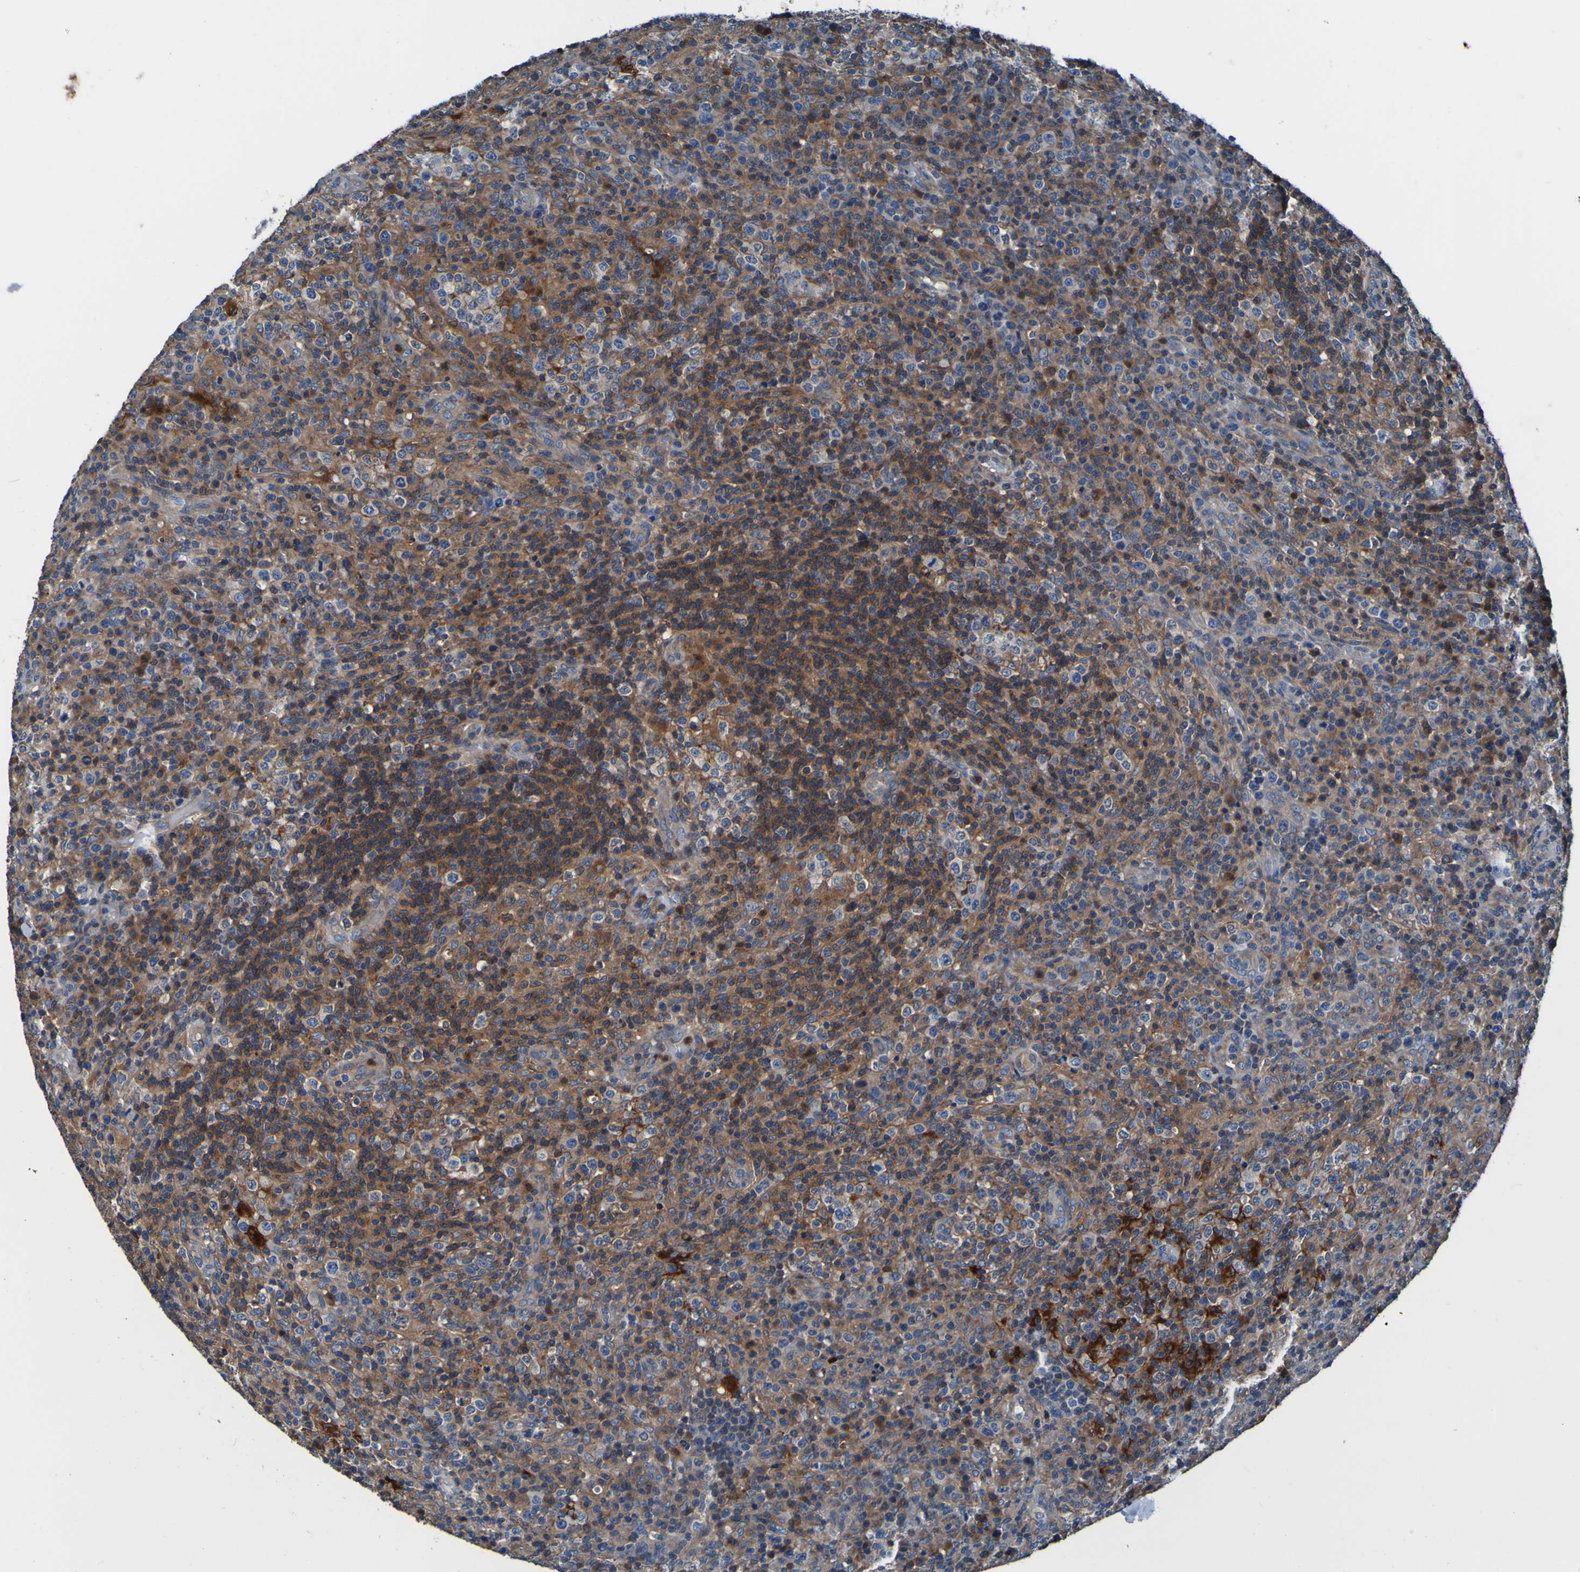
{"staining": {"intensity": "moderate", "quantity": ">75%", "location": "cytoplasmic/membranous"}, "tissue": "lymphoma", "cell_type": "Tumor cells", "image_type": "cancer", "snomed": [{"axis": "morphology", "description": "Malignant lymphoma, non-Hodgkin's type, High grade"}, {"axis": "topography", "description": "Lymph node"}], "caption": "DAB immunohistochemical staining of human high-grade malignant lymphoma, non-Hodgkin's type displays moderate cytoplasmic/membranous protein staining in about >75% of tumor cells. The staining was performed using DAB, with brown indicating positive protein expression. Nuclei are stained blue with hematoxylin.", "gene": "RAB5B", "patient": {"sex": "female", "age": 76}}